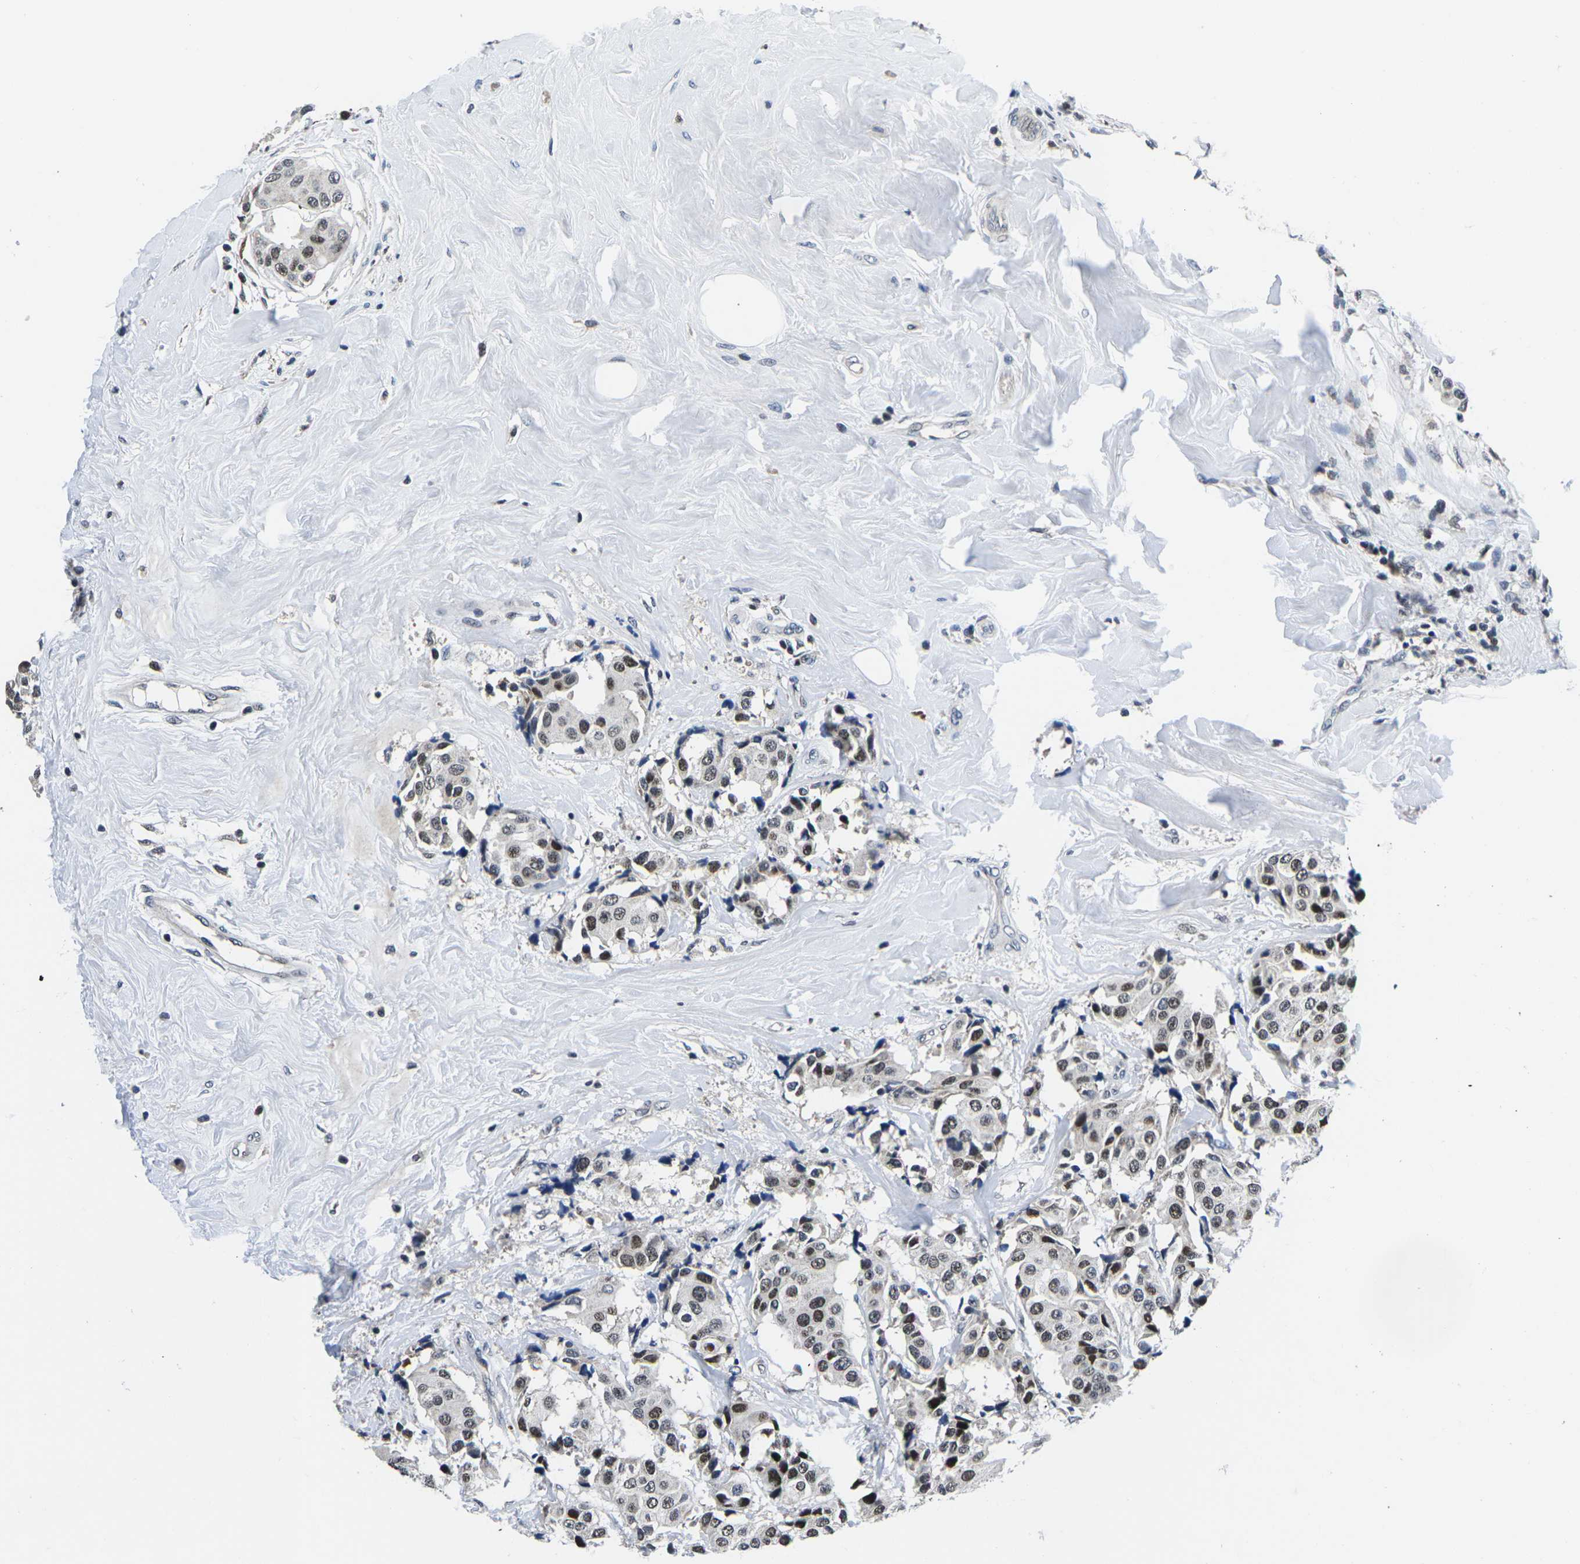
{"staining": {"intensity": "moderate", "quantity": ">75%", "location": "nuclear"}, "tissue": "breast cancer", "cell_type": "Tumor cells", "image_type": "cancer", "snomed": [{"axis": "morphology", "description": "Normal tissue, NOS"}, {"axis": "morphology", "description": "Duct carcinoma"}, {"axis": "topography", "description": "Breast"}], "caption": "Human breast cancer stained for a protein (brown) exhibits moderate nuclear positive expression in about >75% of tumor cells.", "gene": "CDC73", "patient": {"sex": "female", "age": 39}}